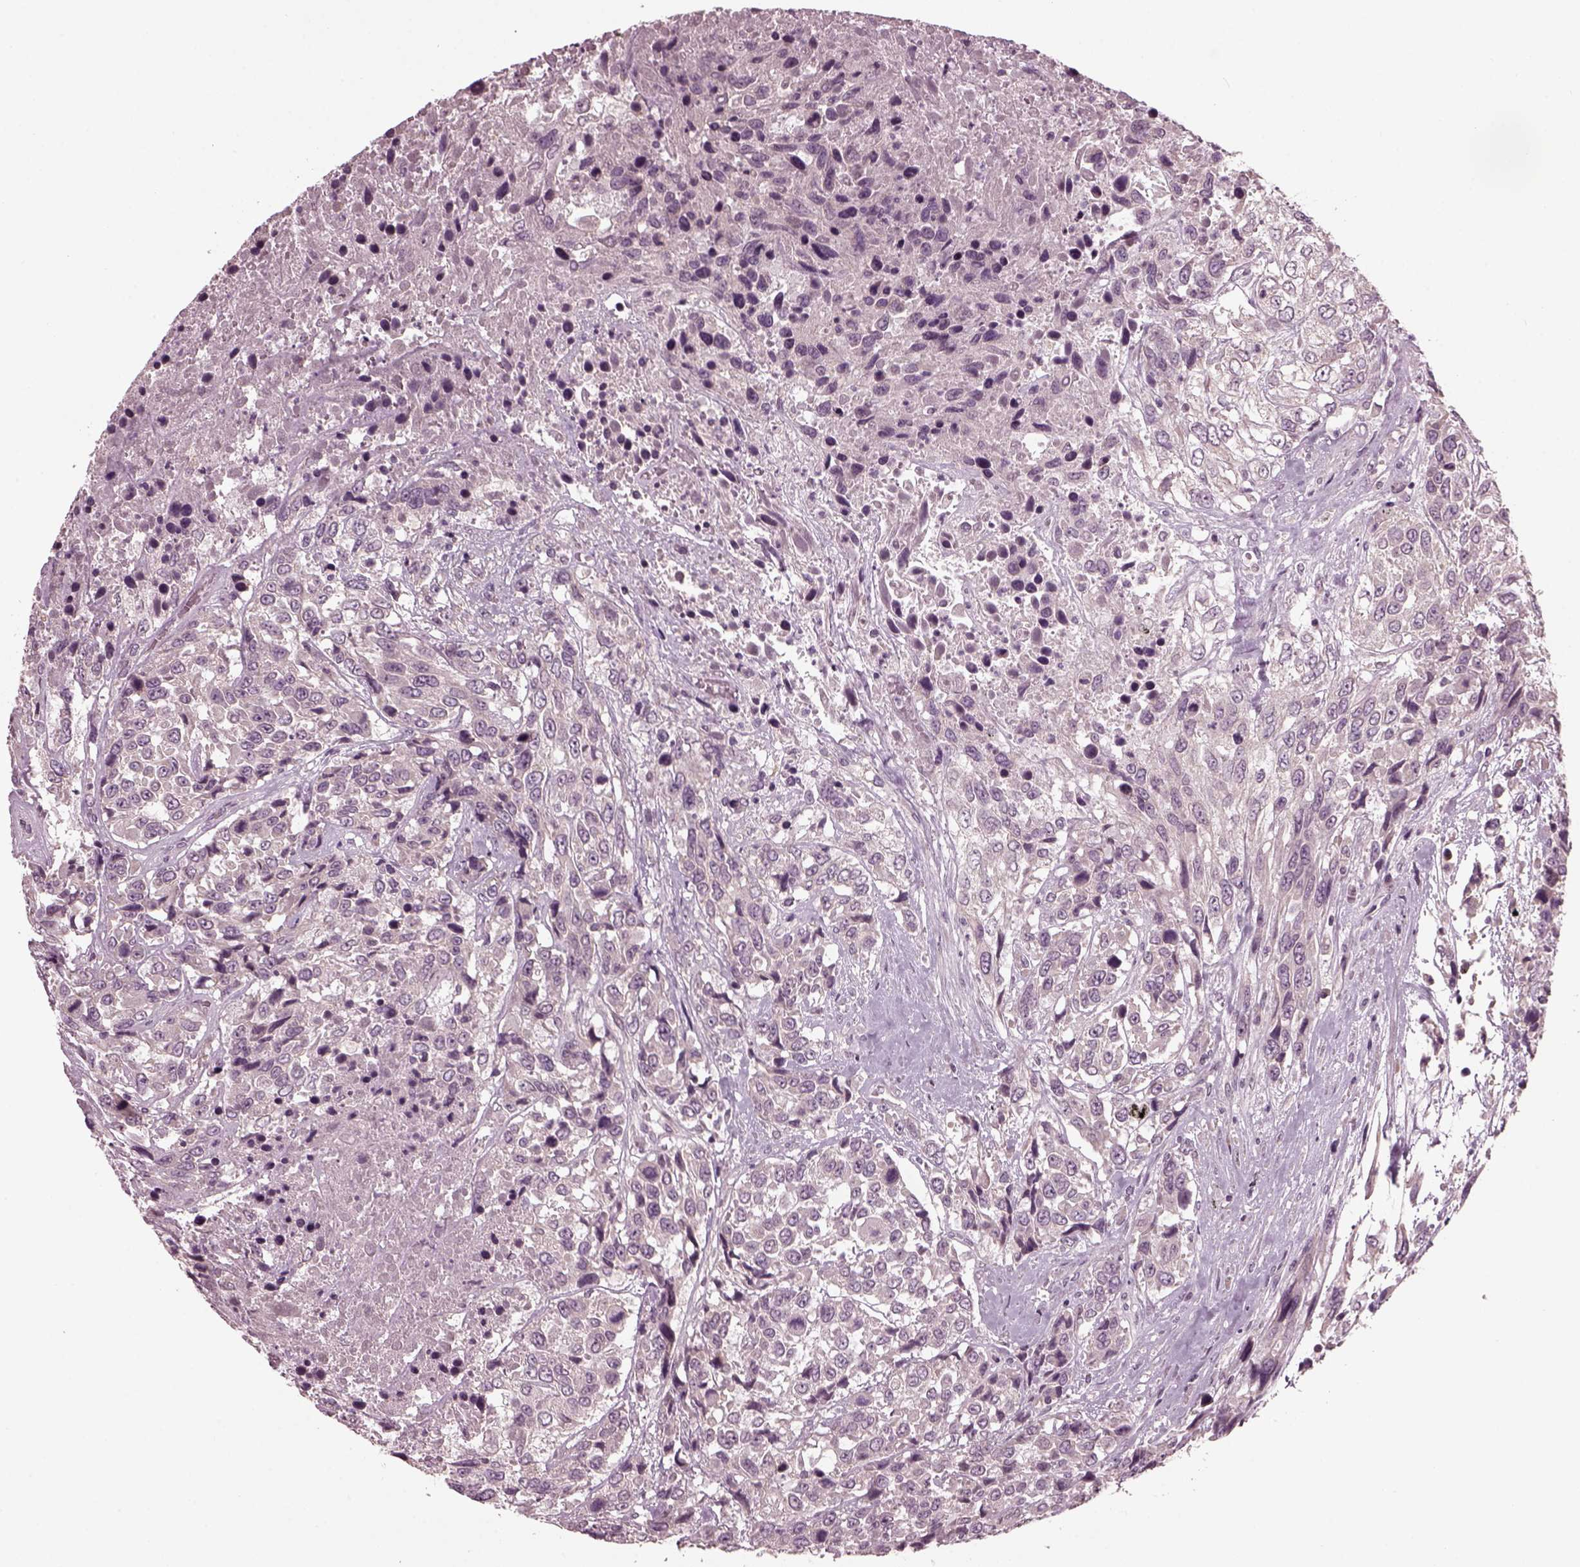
{"staining": {"intensity": "negative", "quantity": "none", "location": "none"}, "tissue": "urothelial cancer", "cell_type": "Tumor cells", "image_type": "cancer", "snomed": [{"axis": "morphology", "description": "Urothelial carcinoma, High grade"}, {"axis": "topography", "description": "Urinary bladder"}], "caption": "Urothelial cancer was stained to show a protein in brown. There is no significant expression in tumor cells. The staining was performed using DAB to visualize the protein expression in brown, while the nuclei were stained in blue with hematoxylin (Magnification: 20x).", "gene": "CLCN4", "patient": {"sex": "female", "age": 70}}